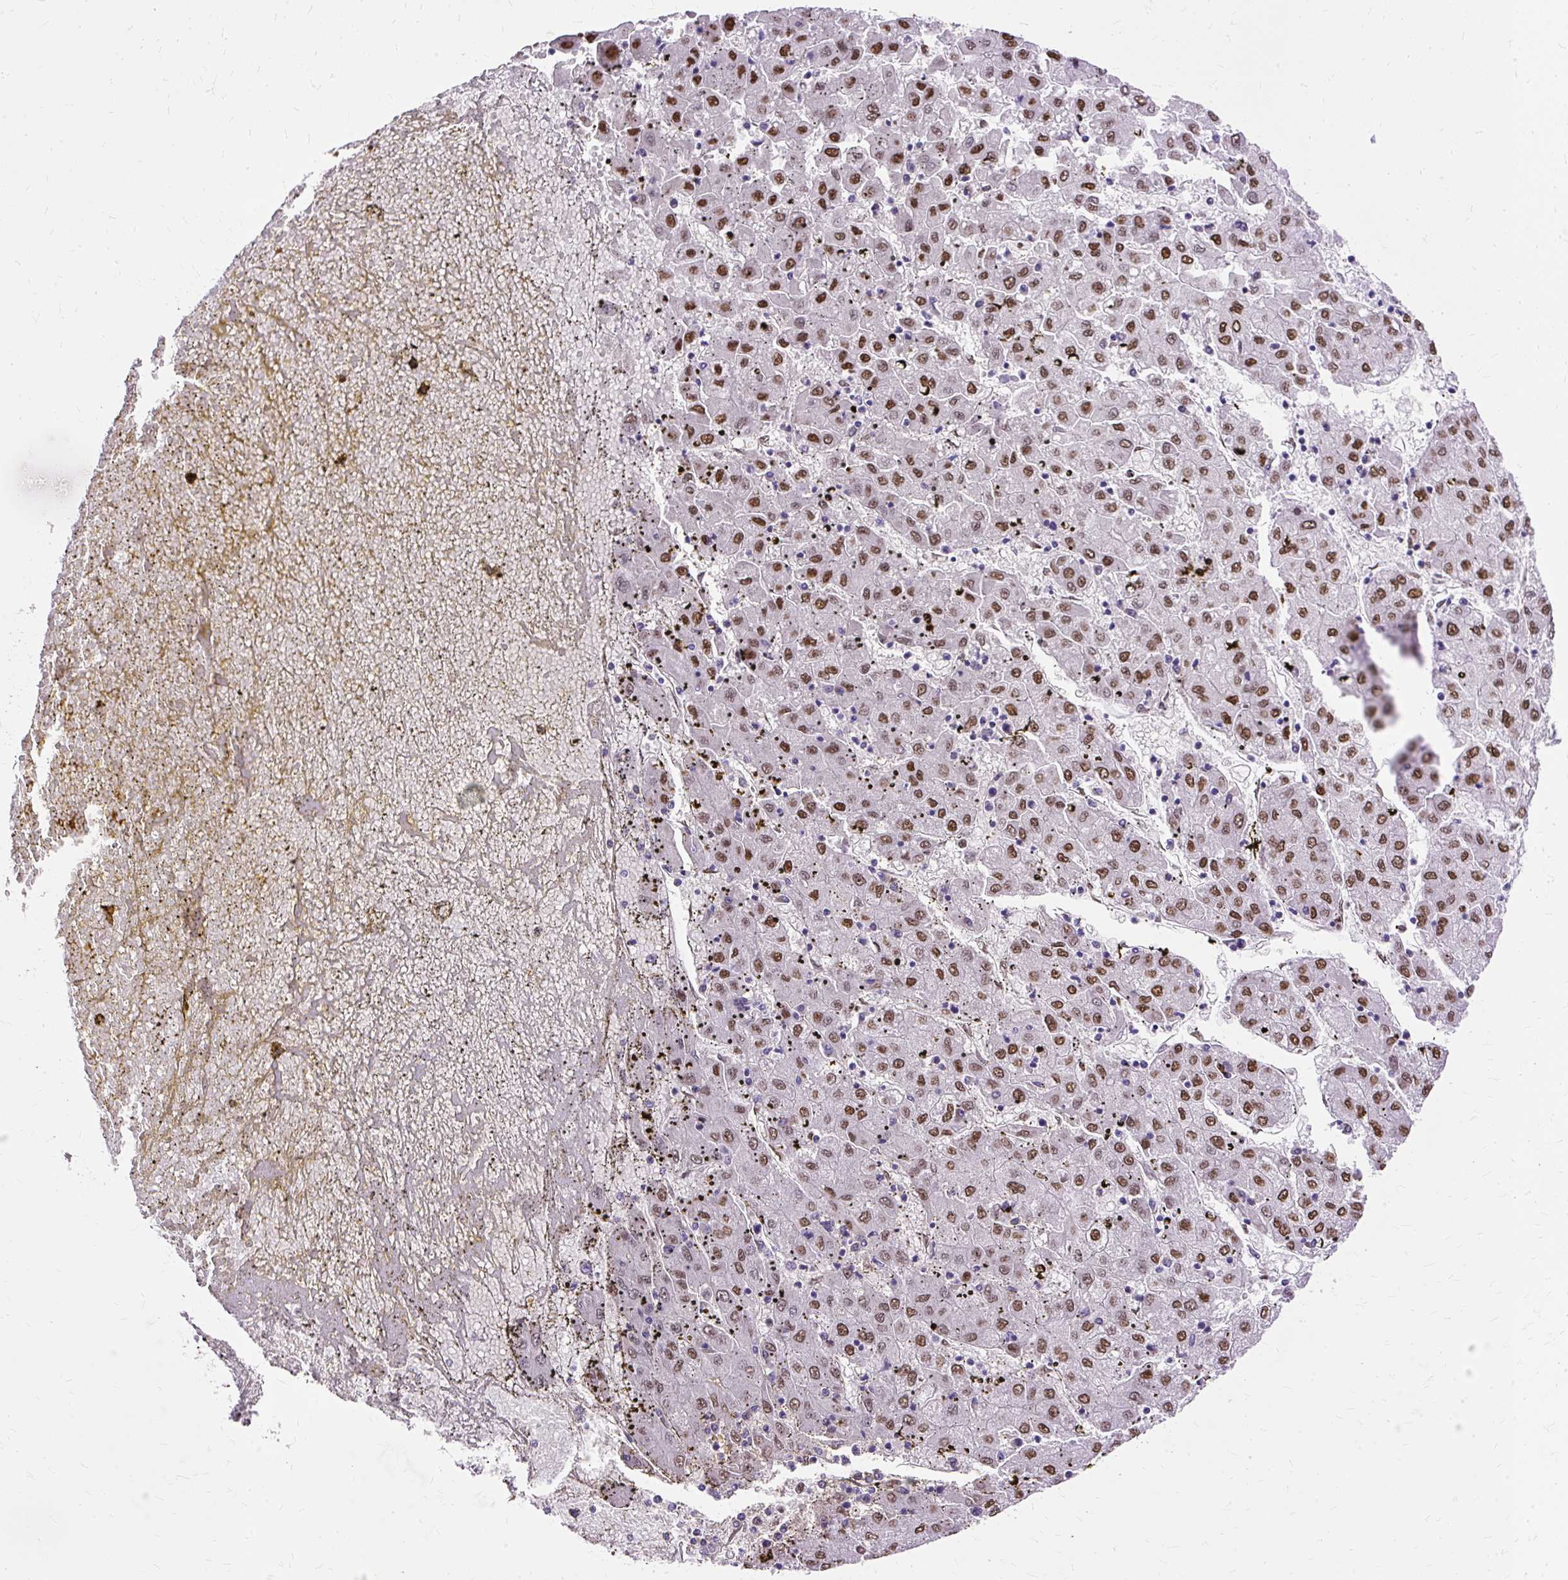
{"staining": {"intensity": "moderate", "quantity": ">75%", "location": "nuclear"}, "tissue": "liver cancer", "cell_type": "Tumor cells", "image_type": "cancer", "snomed": [{"axis": "morphology", "description": "Carcinoma, Hepatocellular, NOS"}, {"axis": "topography", "description": "Liver"}], "caption": "Tumor cells display medium levels of moderate nuclear expression in about >75% of cells in liver hepatocellular carcinoma.", "gene": "TMEM184C", "patient": {"sex": "male", "age": 72}}